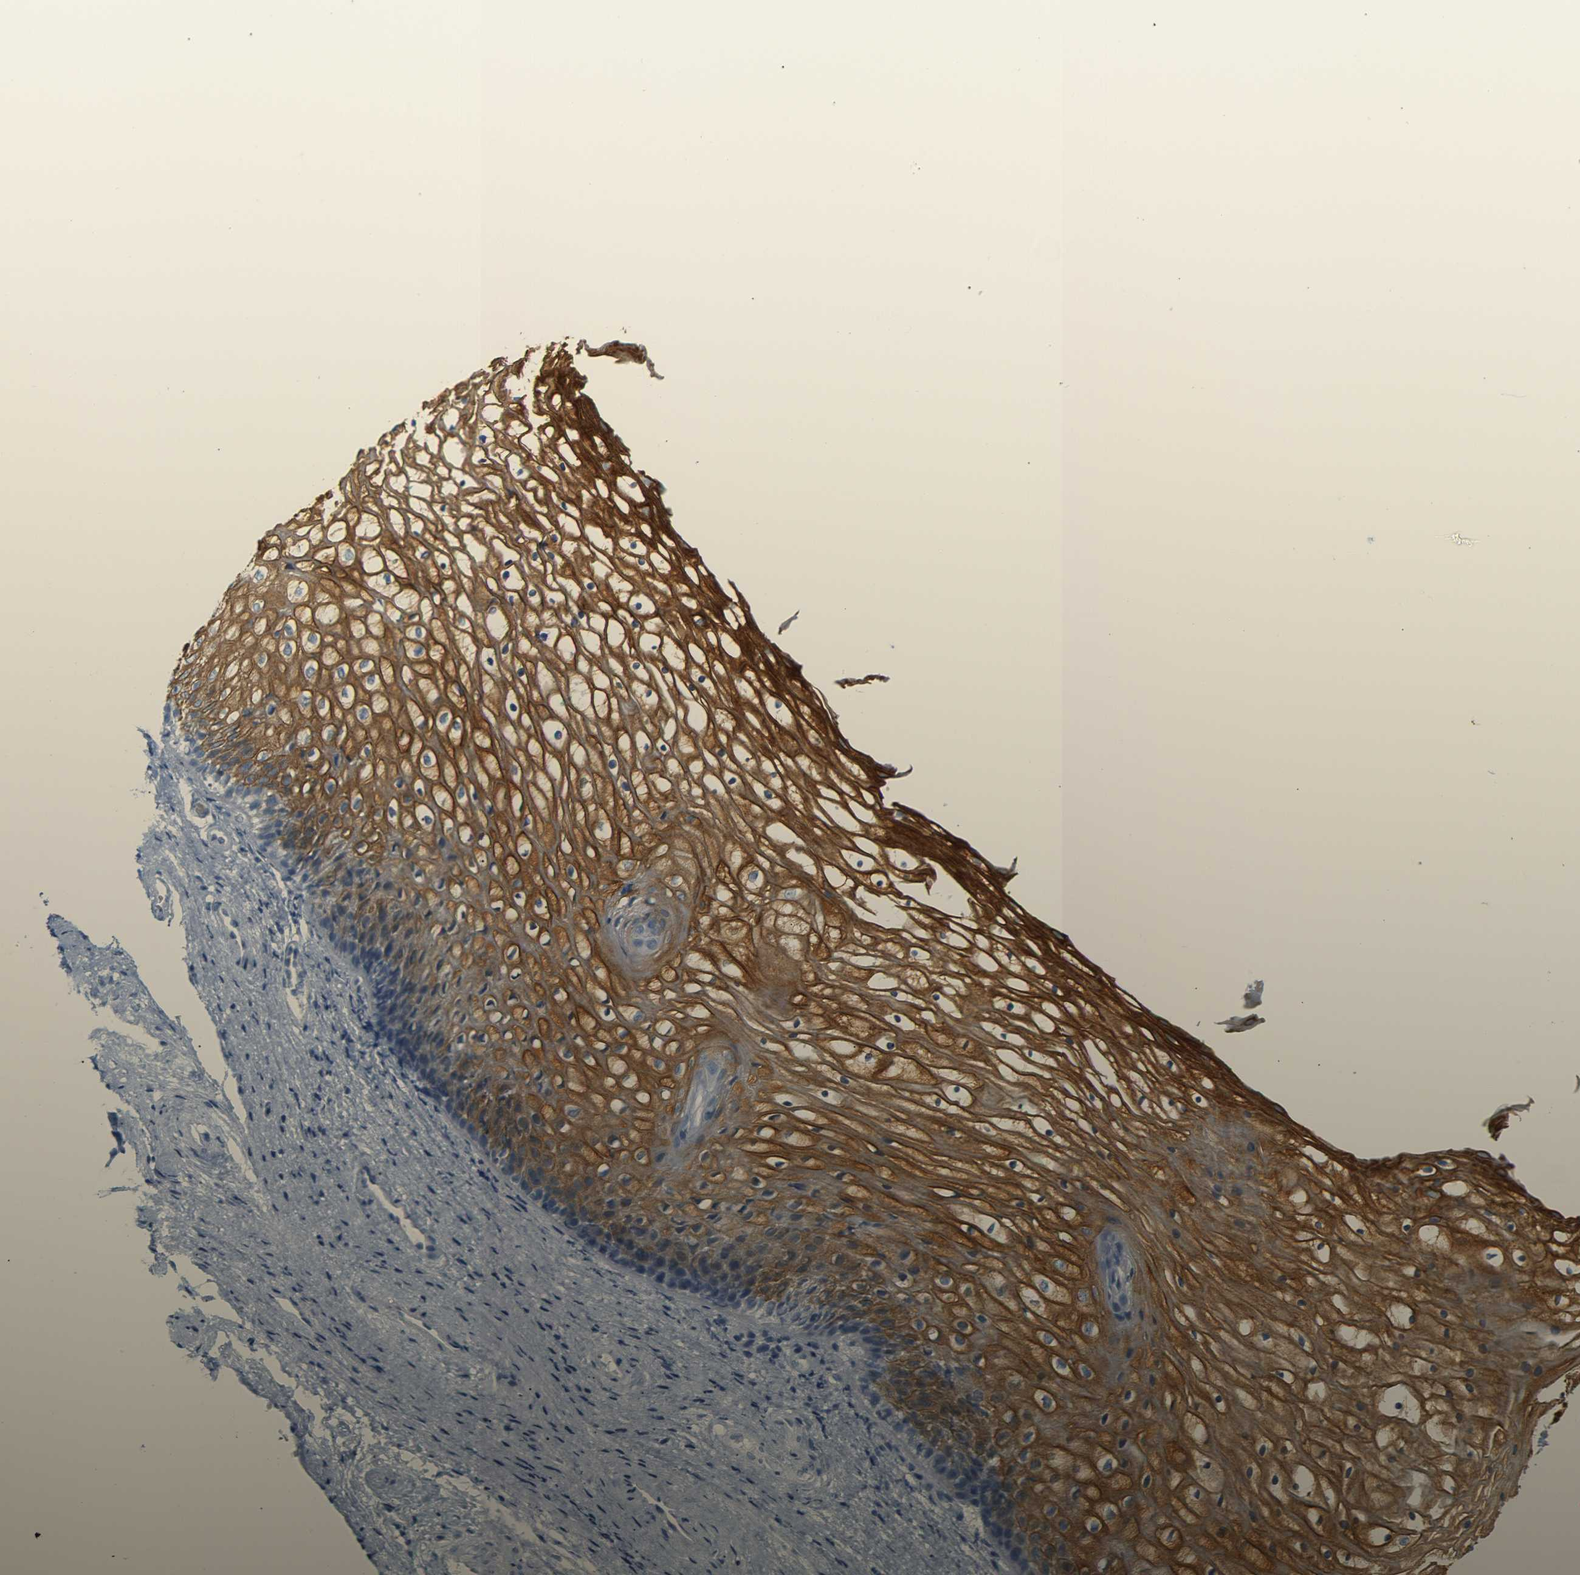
{"staining": {"intensity": "strong", "quantity": ">75%", "location": "cytoplasmic/membranous"}, "tissue": "vagina", "cell_type": "Squamous epithelial cells", "image_type": "normal", "snomed": [{"axis": "morphology", "description": "Normal tissue, NOS"}, {"axis": "topography", "description": "Vagina"}], "caption": "Brown immunohistochemical staining in unremarkable vagina reveals strong cytoplasmic/membranous expression in about >75% of squamous epithelial cells. The staining was performed using DAB, with brown indicating positive protein expression. Nuclei are stained blue with hematoxylin.", "gene": "DYNAP", "patient": {"sex": "female", "age": 34}}